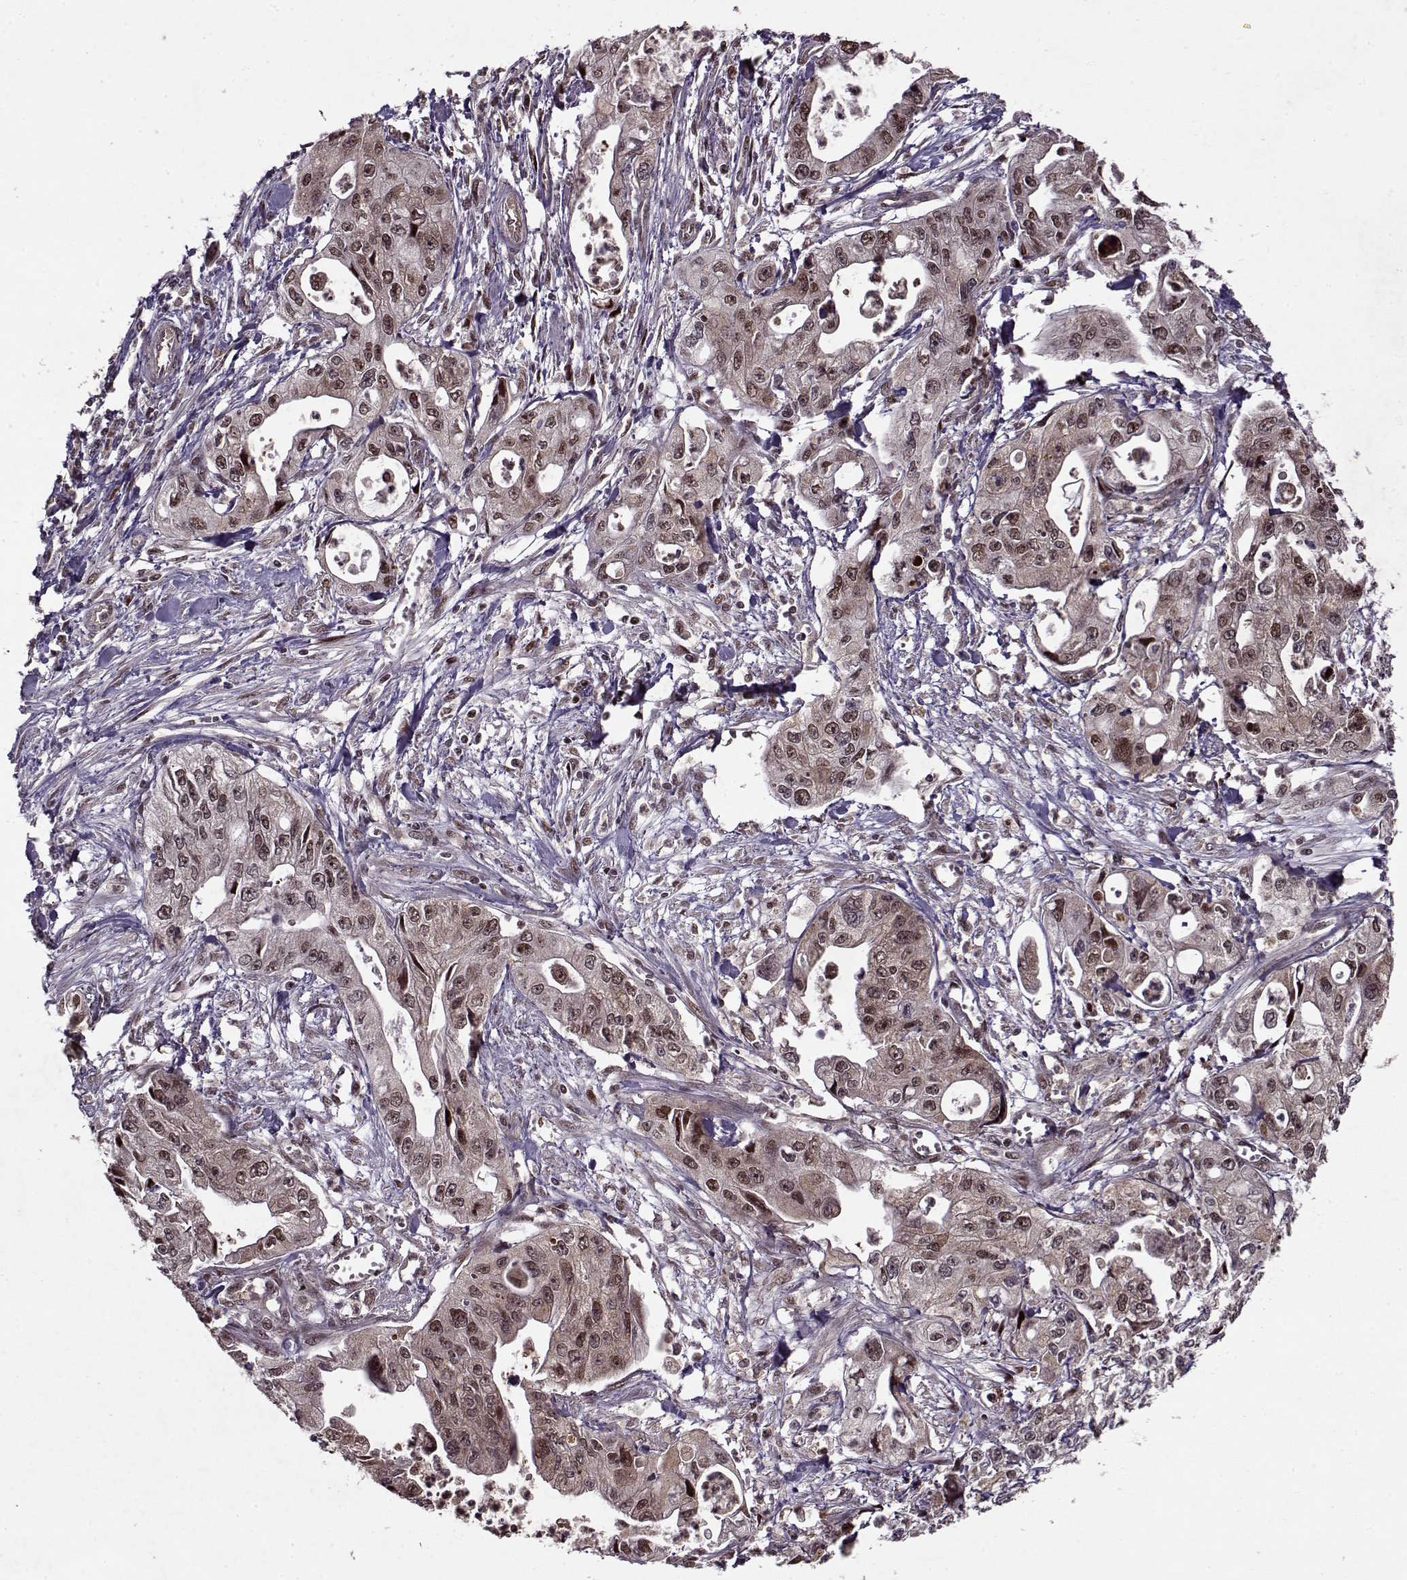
{"staining": {"intensity": "moderate", "quantity": "25%-75%", "location": "nuclear"}, "tissue": "pancreatic cancer", "cell_type": "Tumor cells", "image_type": "cancer", "snomed": [{"axis": "morphology", "description": "Adenocarcinoma, NOS"}, {"axis": "topography", "description": "Pancreas"}], "caption": "Tumor cells demonstrate moderate nuclear positivity in approximately 25%-75% of cells in adenocarcinoma (pancreatic).", "gene": "PSMA7", "patient": {"sex": "male", "age": 70}}